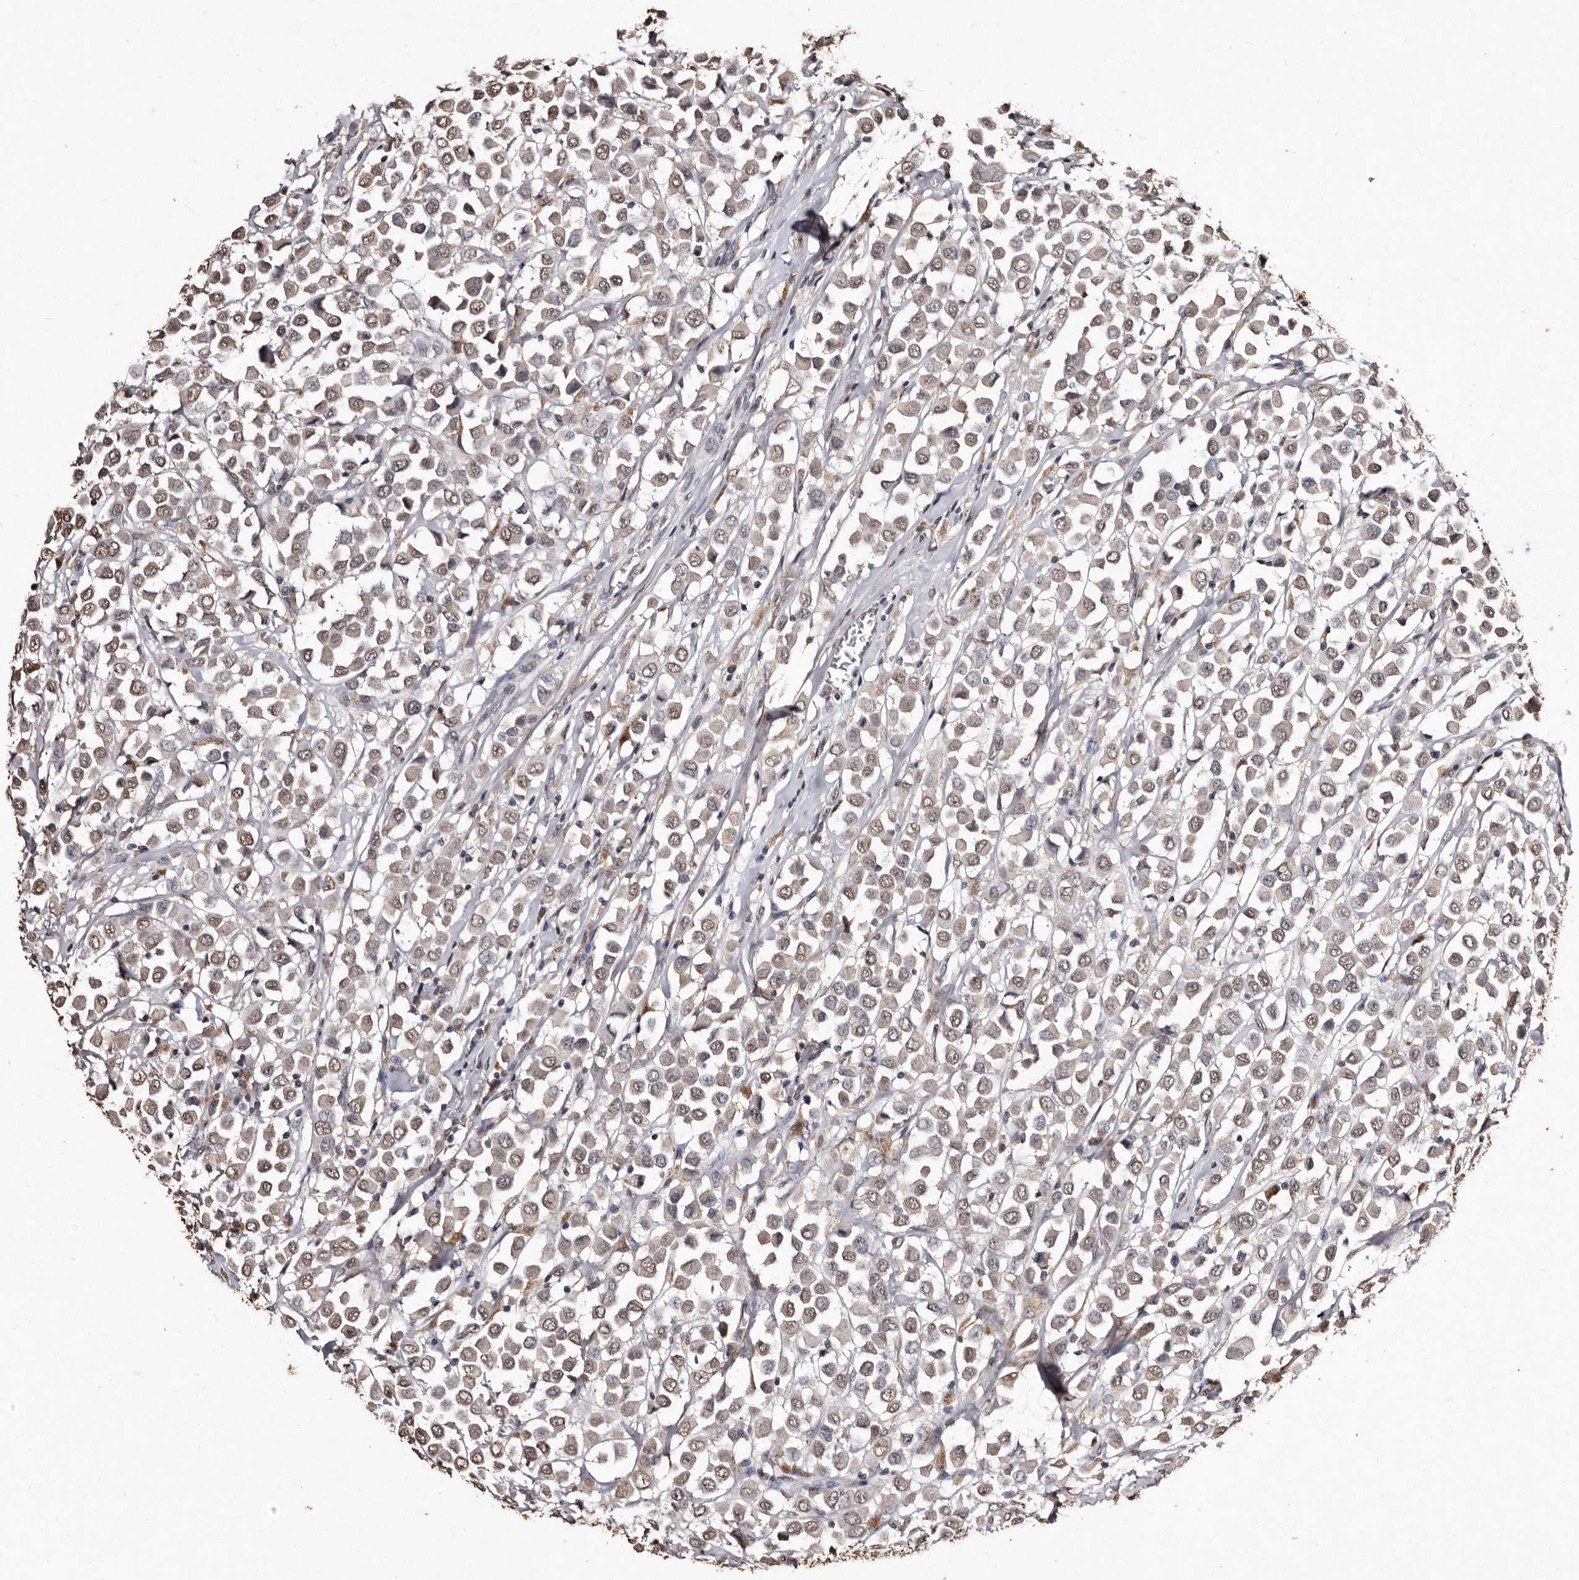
{"staining": {"intensity": "moderate", "quantity": ">75%", "location": "nuclear"}, "tissue": "breast cancer", "cell_type": "Tumor cells", "image_type": "cancer", "snomed": [{"axis": "morphology", "description": "Duct carcinoma"}, {"axis": "topography", "description": "Breast"}], "caption": "Tumor cells exhibit medium levels of moderate nuclear positivity in about >75% of cells in breast cancer (invasive ductal carcinoma).", "gene": "ERBB4", "patient": {"sex": "female", "age": 61}}